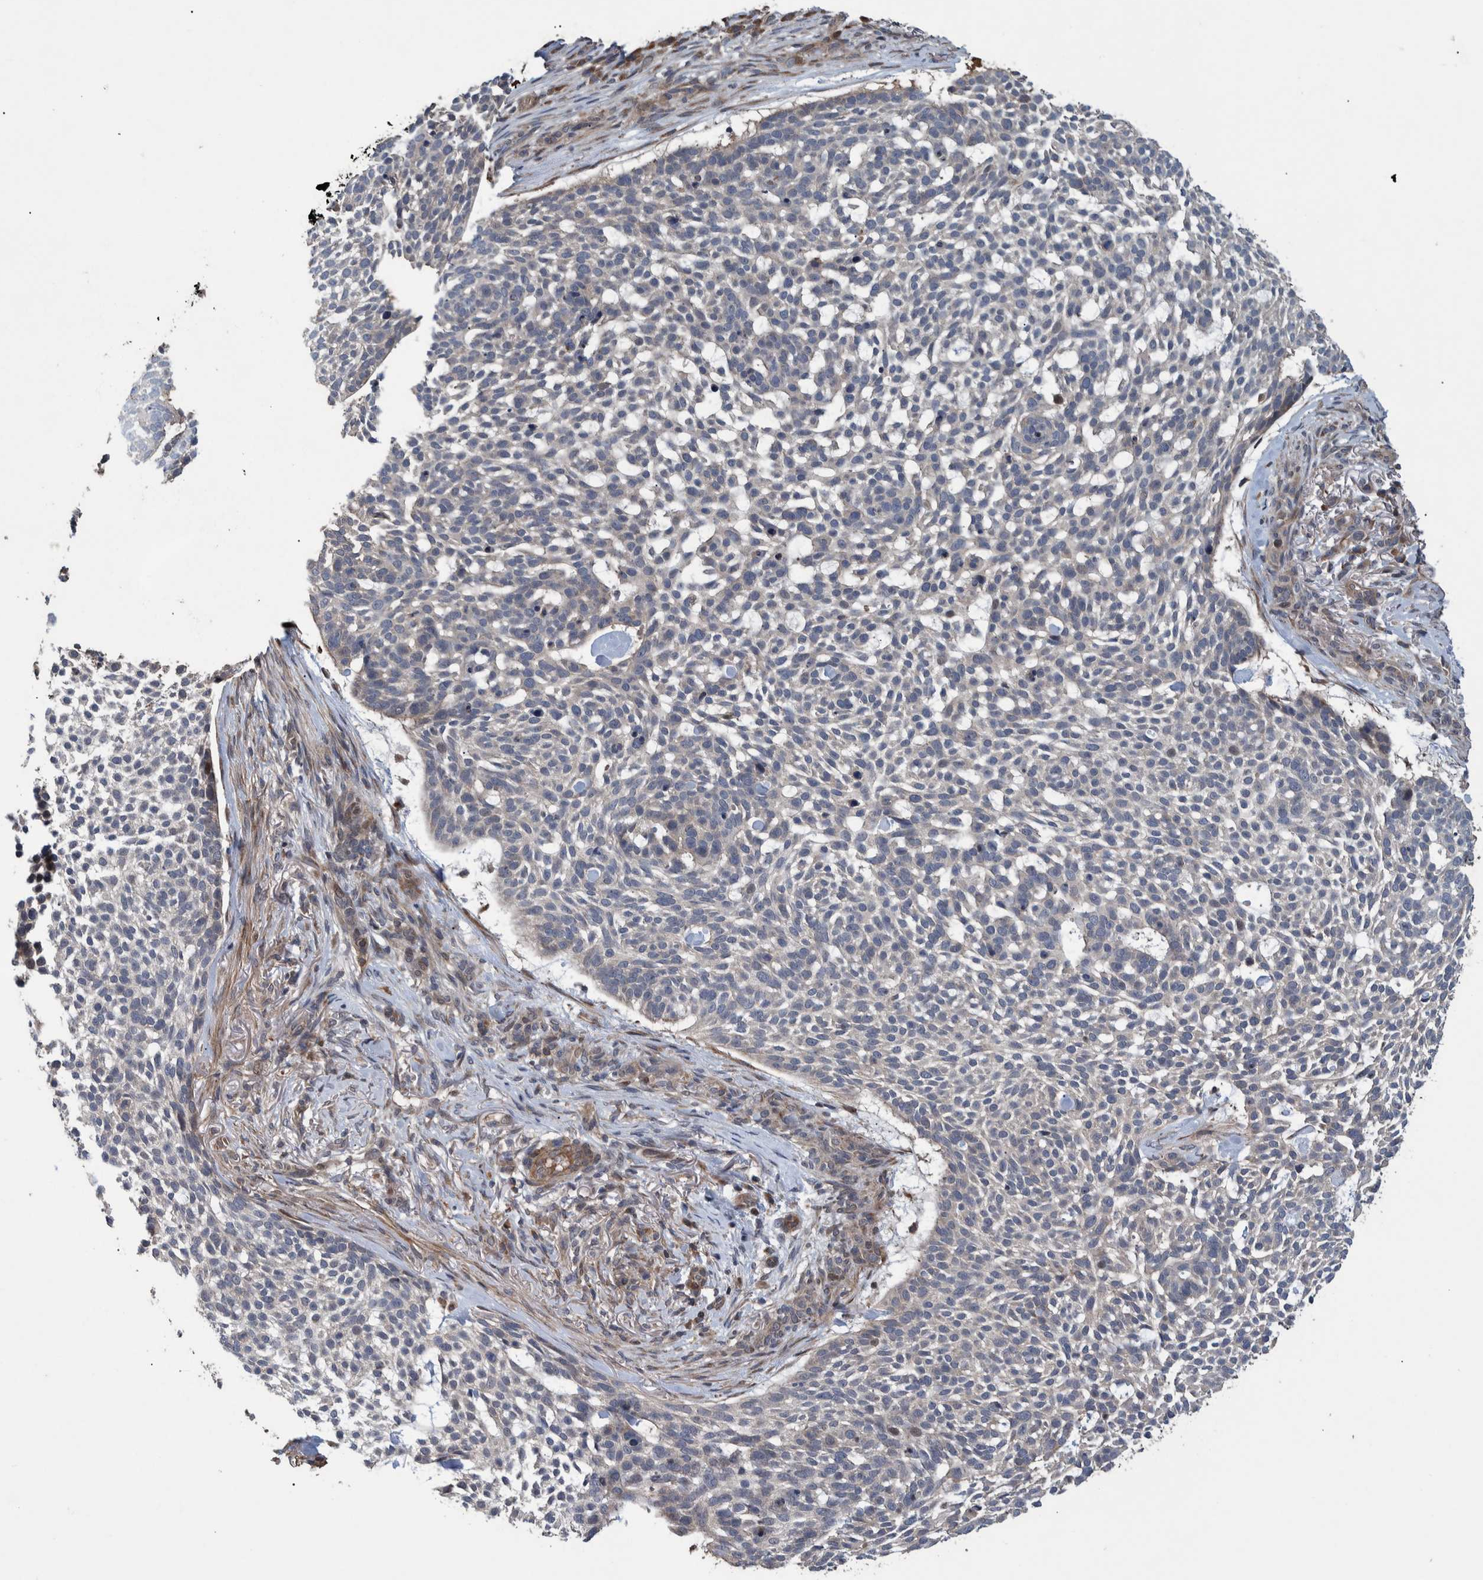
{"staining": {"intensity": "weak", "quantity": "<25%", "location": "cytoplasmic/membranous"}, "tissue": "skin cancer", "cell_type": "Tumor cells", "image_type": "cancer", "snomed": [{"axis": "morphology", "description": "Basal cell carcinoma"}, {"axis": "topography", "description": "Skin"}], "caption": "IHC of human basal cell carcinoma (skin) displays no expression in tumor cells.", "gene": "B3GNTL1", "patient": {"sex": "female", "age": 64}}